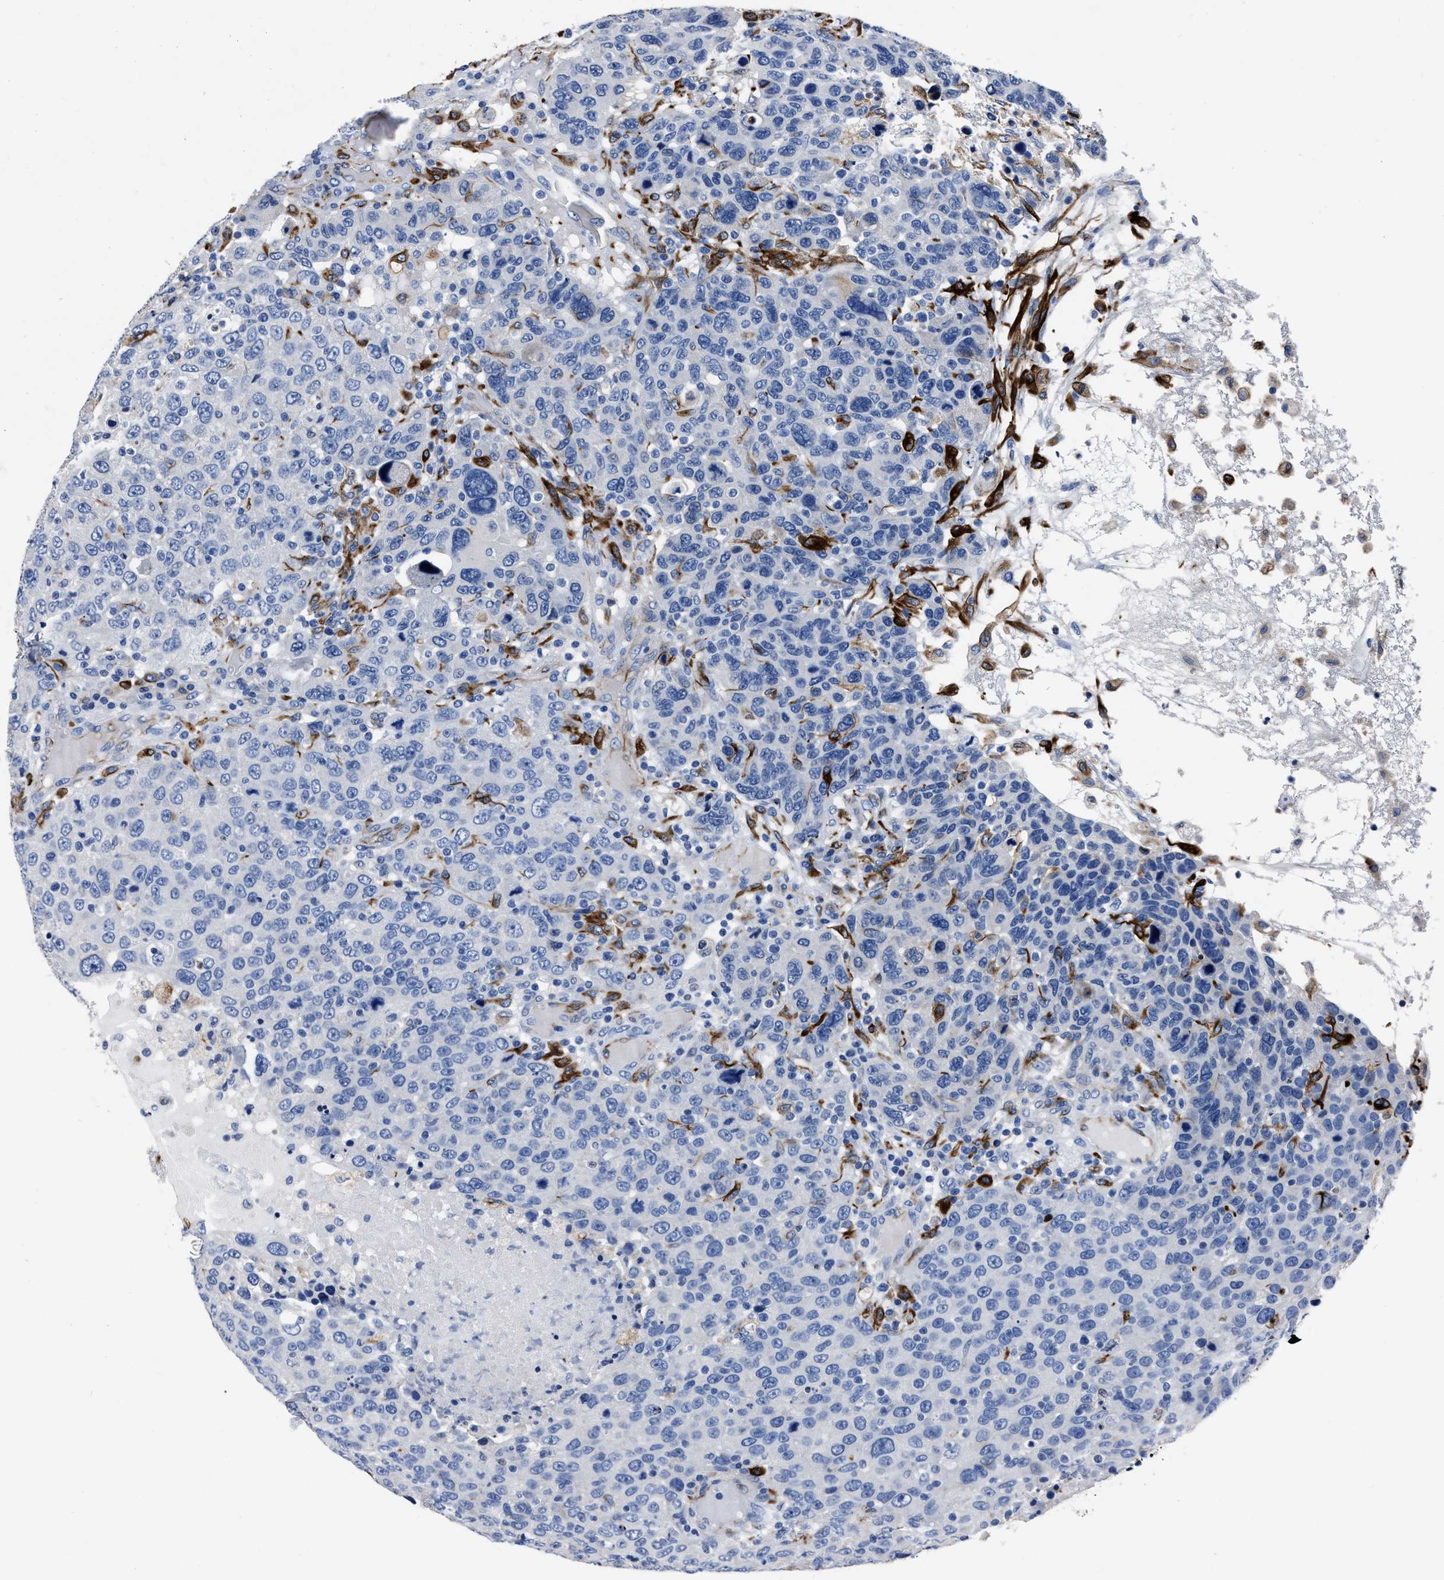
{"staining": {"intensity": "negative", "quantity": "none", "location": "none"}, "tissue": "breast cancer", "cell_type": "Tumor cells", "image_type": "cancer", "snomed": [{"axis": "morphology", "description": "Duct carcinoma"}, {"axis": "topography", "description": "Breast"}], "caption": "Immunohistochemistry of human breast invasive ductal carcinoma displays no positivity in tumor cells.", "gene": "OR10G3", "patient": {"sex": "female", "age": 37}}